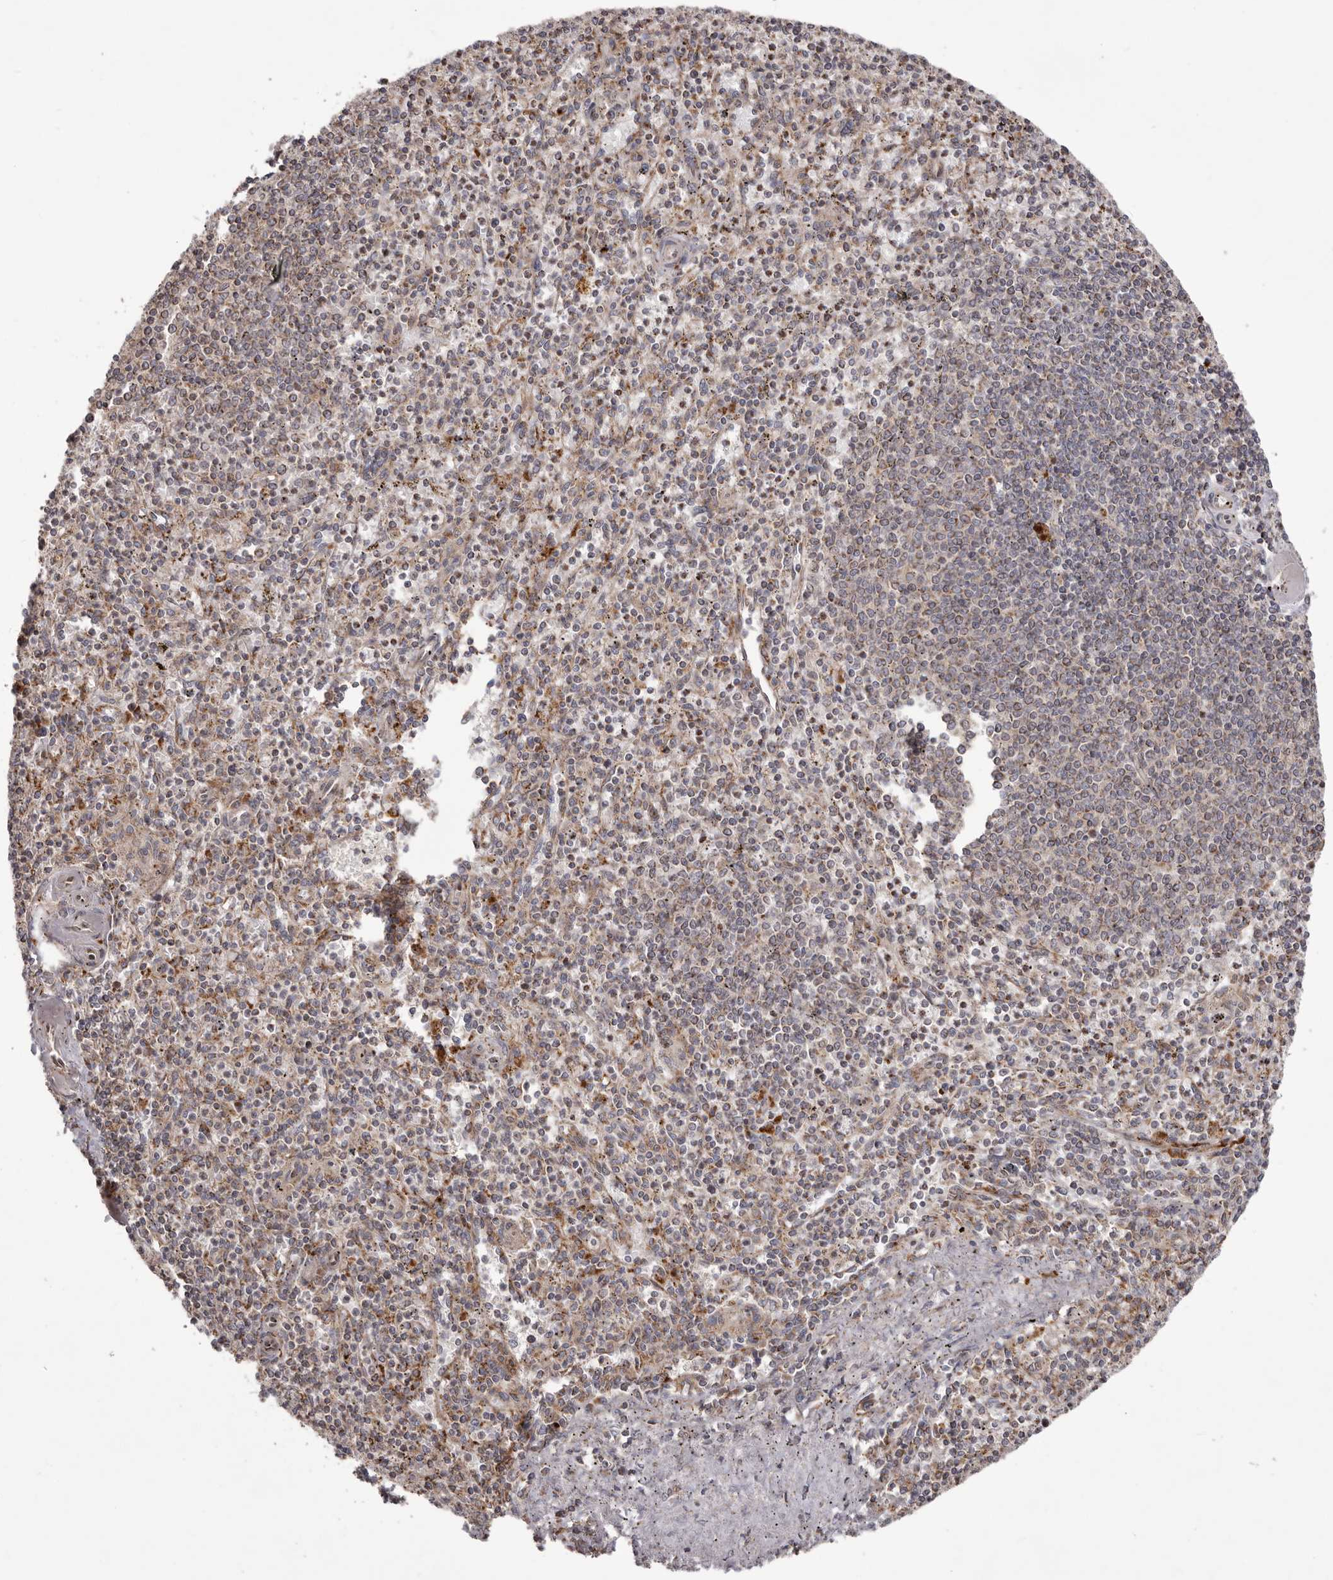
{"staining": {"intensity": "weak", "quantity": ">75%", "location": "cytoplasmic/membranous"}, "tissue": "spleen", "cell_type": "Cells in red pulp", "image_type": "normal", "snomed": [{"axis": "morphology", "description": "Normal tissue, NOS"}, {"axis": "topography", "description": "Spleen"}], "caption": "Immunohistochemistry staining of unremarkable spleen, which displays low levels of weak cytoplasmic/membranous staining in about >75% of cells in red pulp indicating weak cytoplasmic/membranous protein expression. The staining was performed using DAB (brown) for protein detection and nuclei were counterstained in hematoxylin (blue).", "gene": "NUP43", "patient": {"sex": "male", "age": 72}}